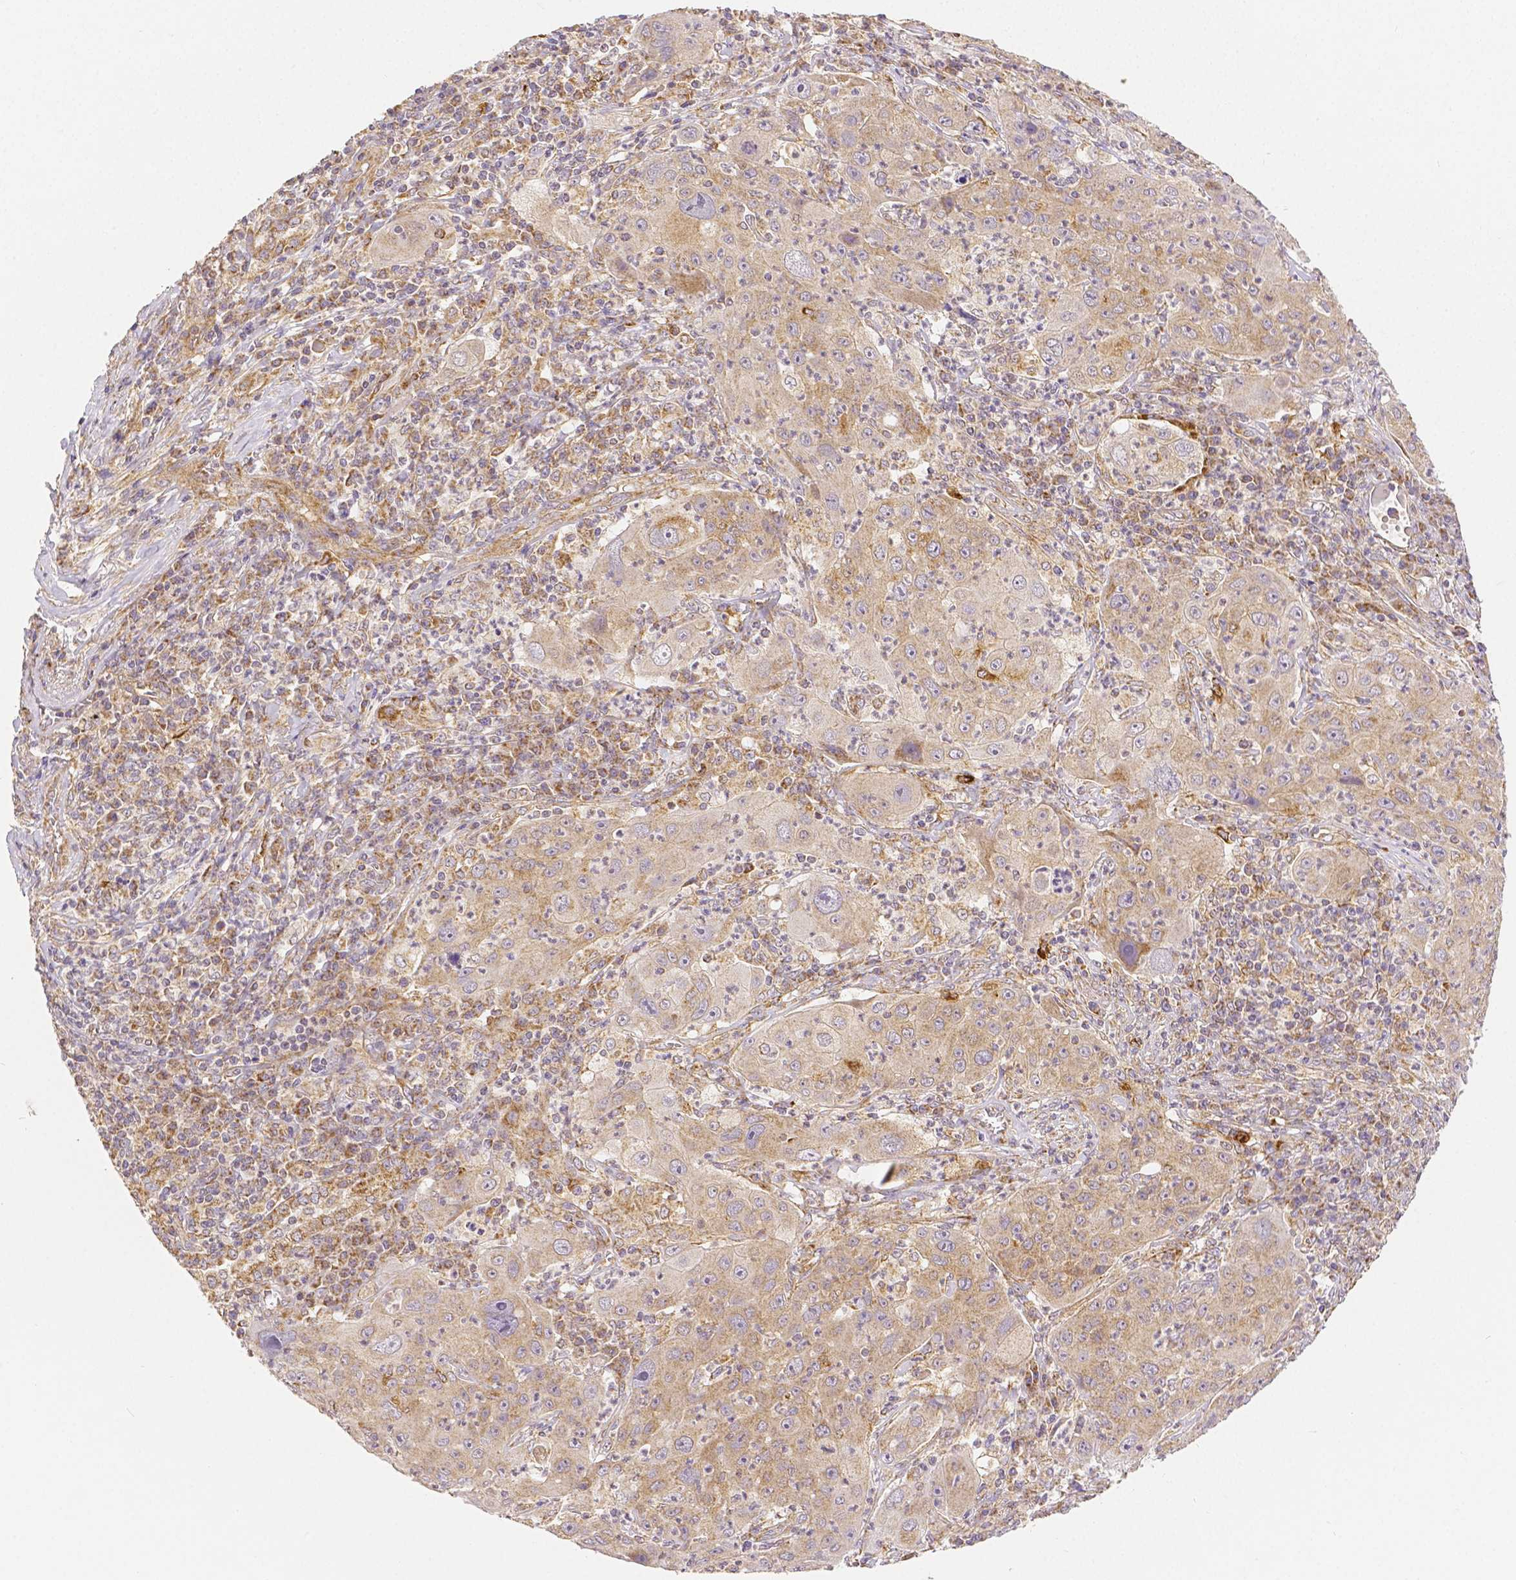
{"staining": {"intensity": "weak", "quantity": ">75%", "location": "cytoplasmic/membranous"}, "tissue": "lung cancer", "cell_type": "Tumor cells", "image_type": "cancer", "snomed": [{"axis": "morphology", "description": "Squamous cell carcinoma, NOS"}, {"axis": "topography", "description": "Lung"}], "caption": "Protein staining demonstrates weak cytoplasmic/membranous staining in about >75% of tumor cells in lung cancer. (DAB (3,3'-diaminobenzidine) = brown stain, brightfield microscopy at high magnification).", "gene": "RHOT1", "patient": {"sex": "female", "age": 59}}